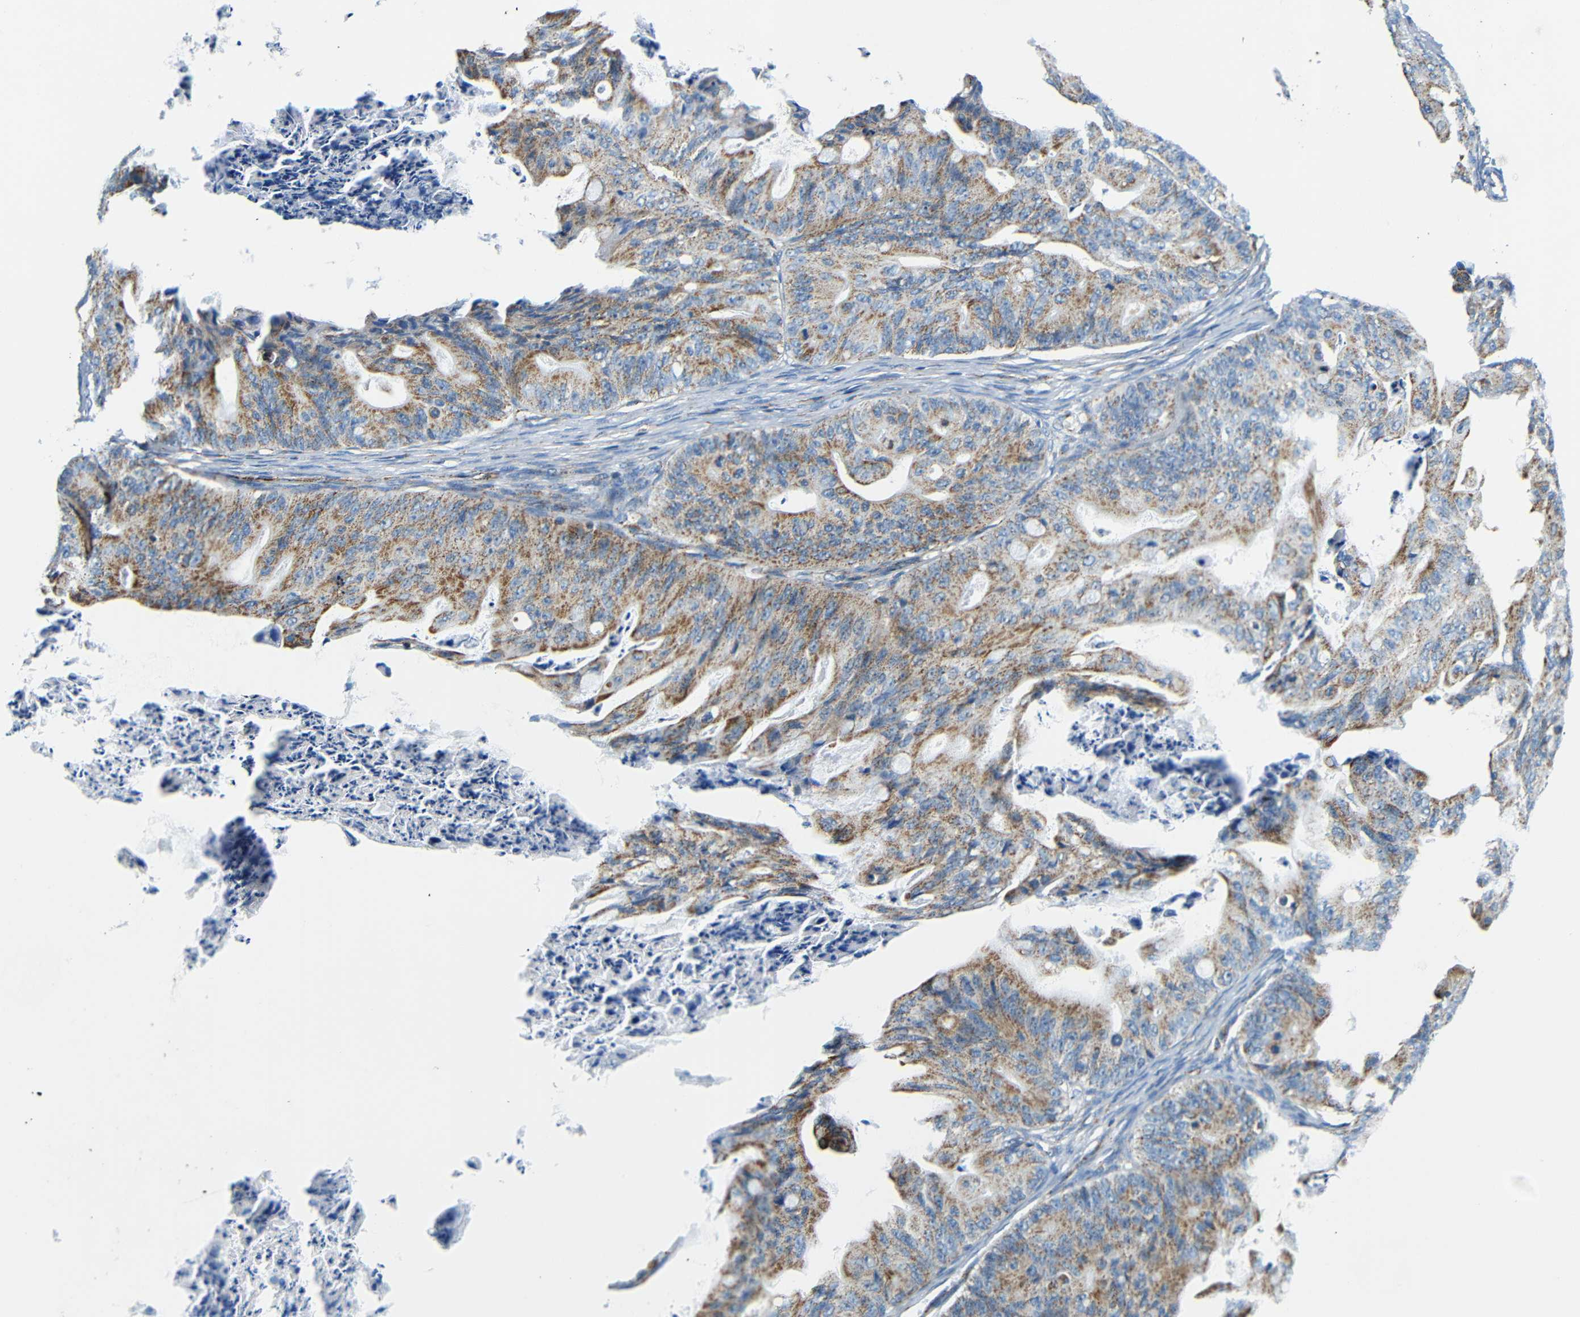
{"staining": {"intensity": "moderate", "quantity": "25%-75%", "location": "cytoplasmic/membranous"}, "tissue": "ovarian cancer", "cell_type": "Tumor cells", "image_type": "cancer", "snomed": [{"axis": "morphology", "description": "Cystadenocarcinoma, mucinous, NOS"}, {"axis": "topography", "description": "Ovary"}], "caption": "Moderate cytoplasmic/membranous positivity for a protein is seen in about 25%-75% of tumor cells of mucinous cystadenocarcinoma (ovarian) using immunohistochemistry (IHC).", "gene": "GALNT18", "patient": {"sex": "female", "age": 37}}